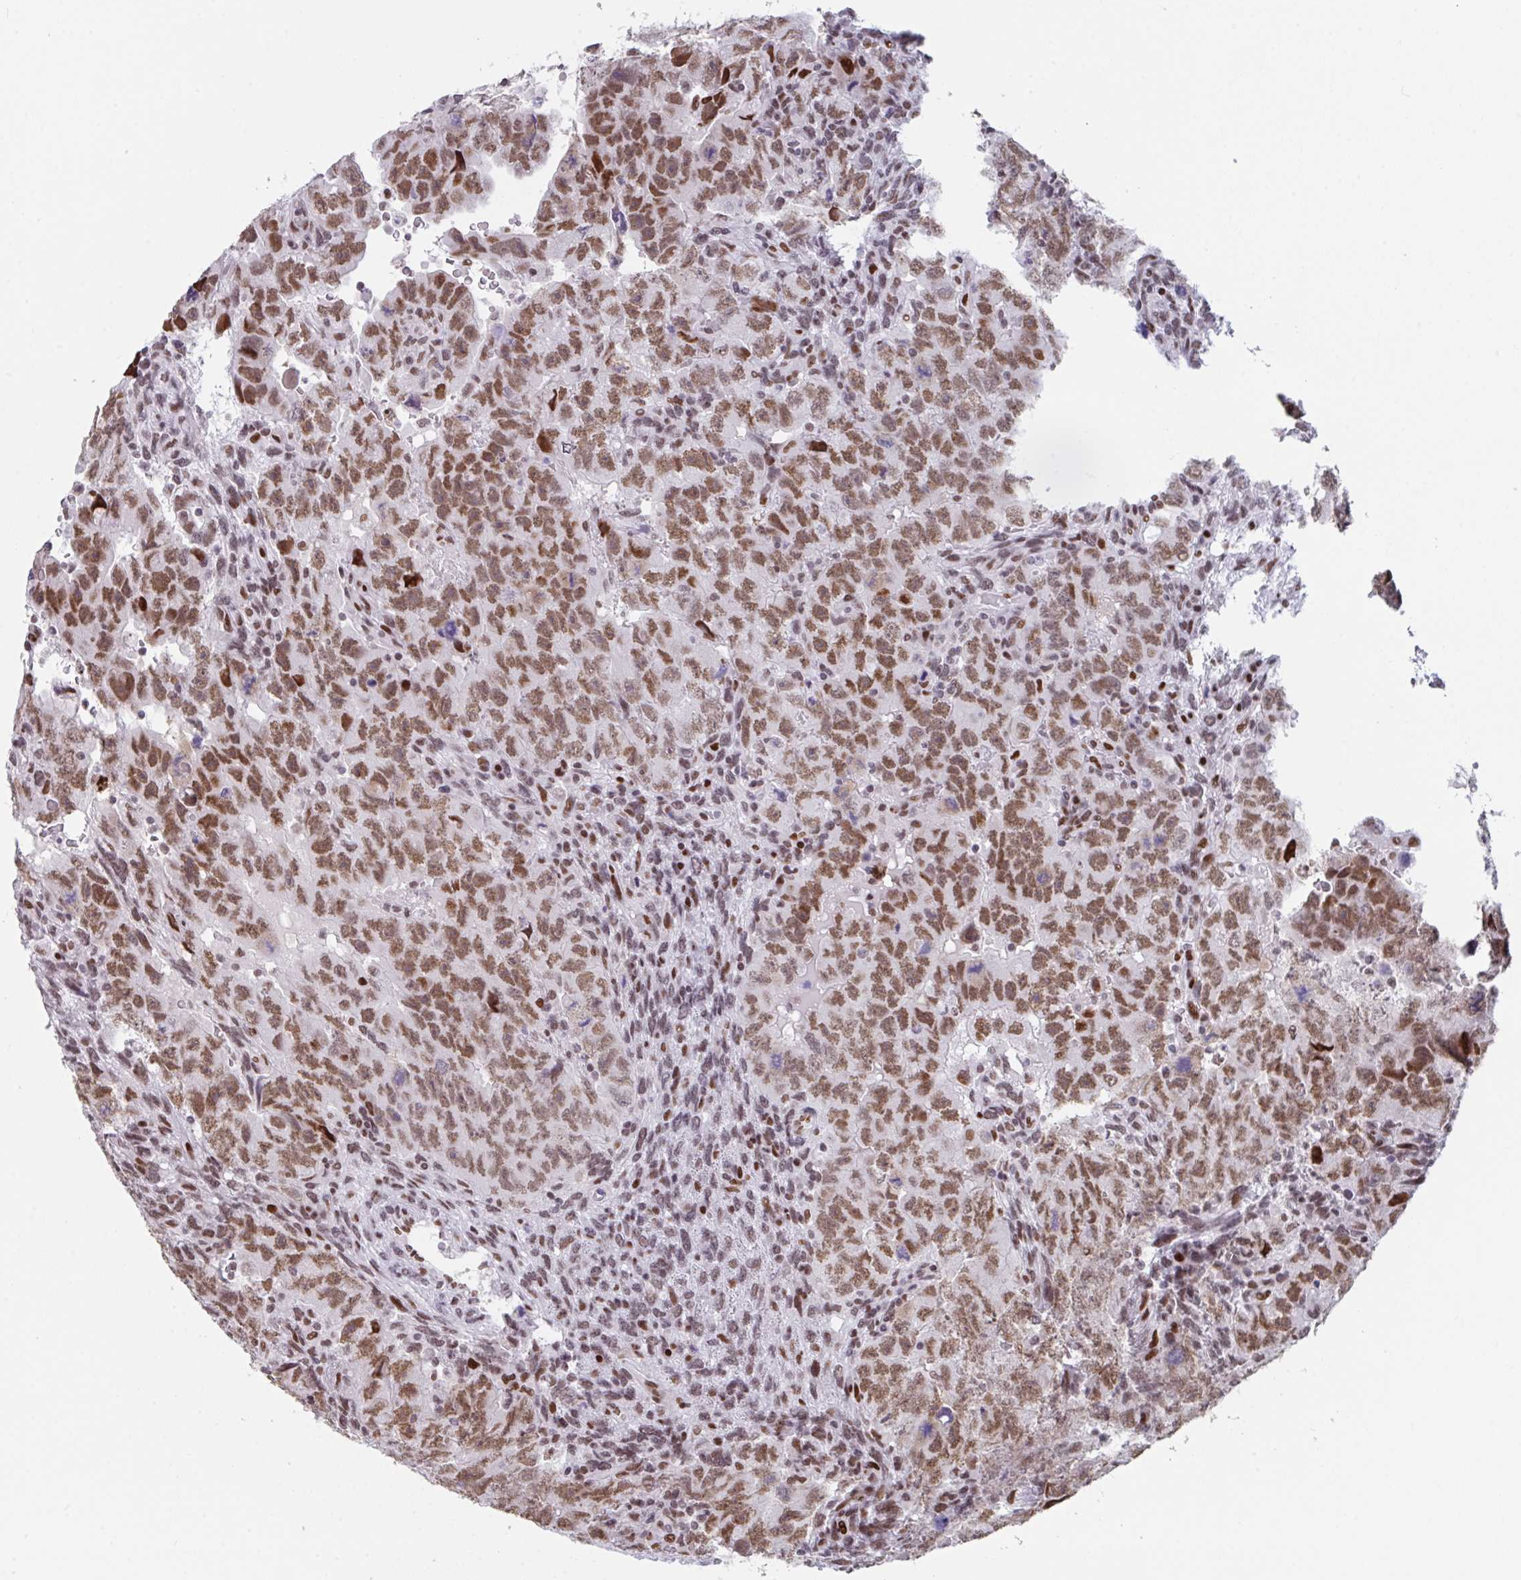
{"staining": {"intensity": "moderate", "quantity": ">75%", "location": "nuclear"}, "tissue": "testis cancer", "cell_type": "Tumor cells", "image_type": "cancer", "snomed": [{"axis": "morphology", "description": "Carcinoma, Embryonal, NOS"}, {"axis": "topography", "description": "Testis"}], "caption": "The micrograph demonstrates immunohistochemical staining of testis cancer. There is moderate nuclear positivity is appreciated in about >75% of tumor cells. The protein is stained brown, and the nuclei are stained in blue (DAB IHC with brightfield microscopy, high magnification).", "gene": "CLP1", "patient": {"sex": "male", "age": 24}}